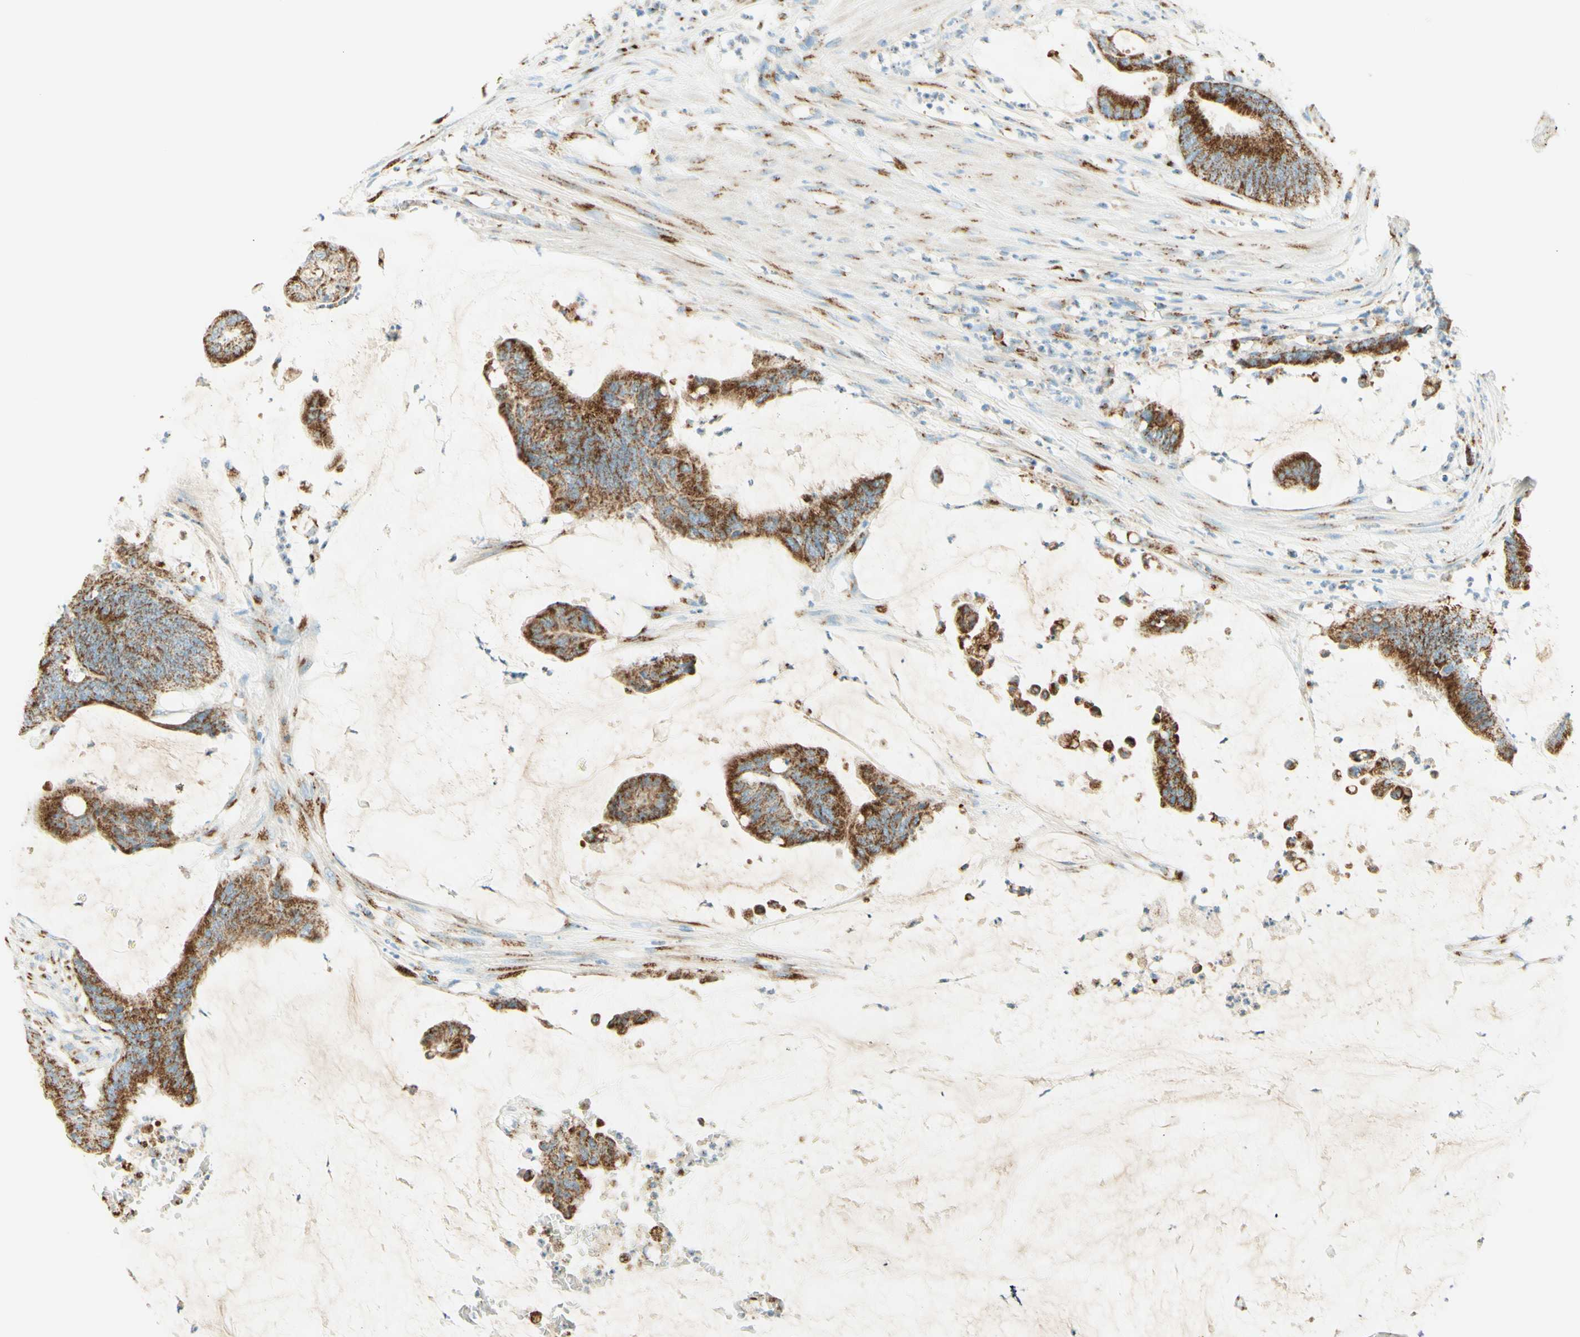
{"staining": {"intensity": "strong", "quantity": ">75%", "location": "cytoplasmic/membranous"}, "tissue": "colorectal cancer", "cell_type": "Tumor cells", "image_type": "cancer", "snomed": [{"axis": "morphology", "description": "Adenocarcinoma, NOS"}, {"axis": "topography", "description": "Rectum"}], "caption": "Immunohistochemistry image of human colorectal cancer (adenocarcinoma) stained for a protein (brown), which demonstrates high levels of strong cytoplasmic/membranous positivity in about >75% of tumor cells.", "gene": "GOLGB1", "patient": {"sex": "female", "age": 66}}